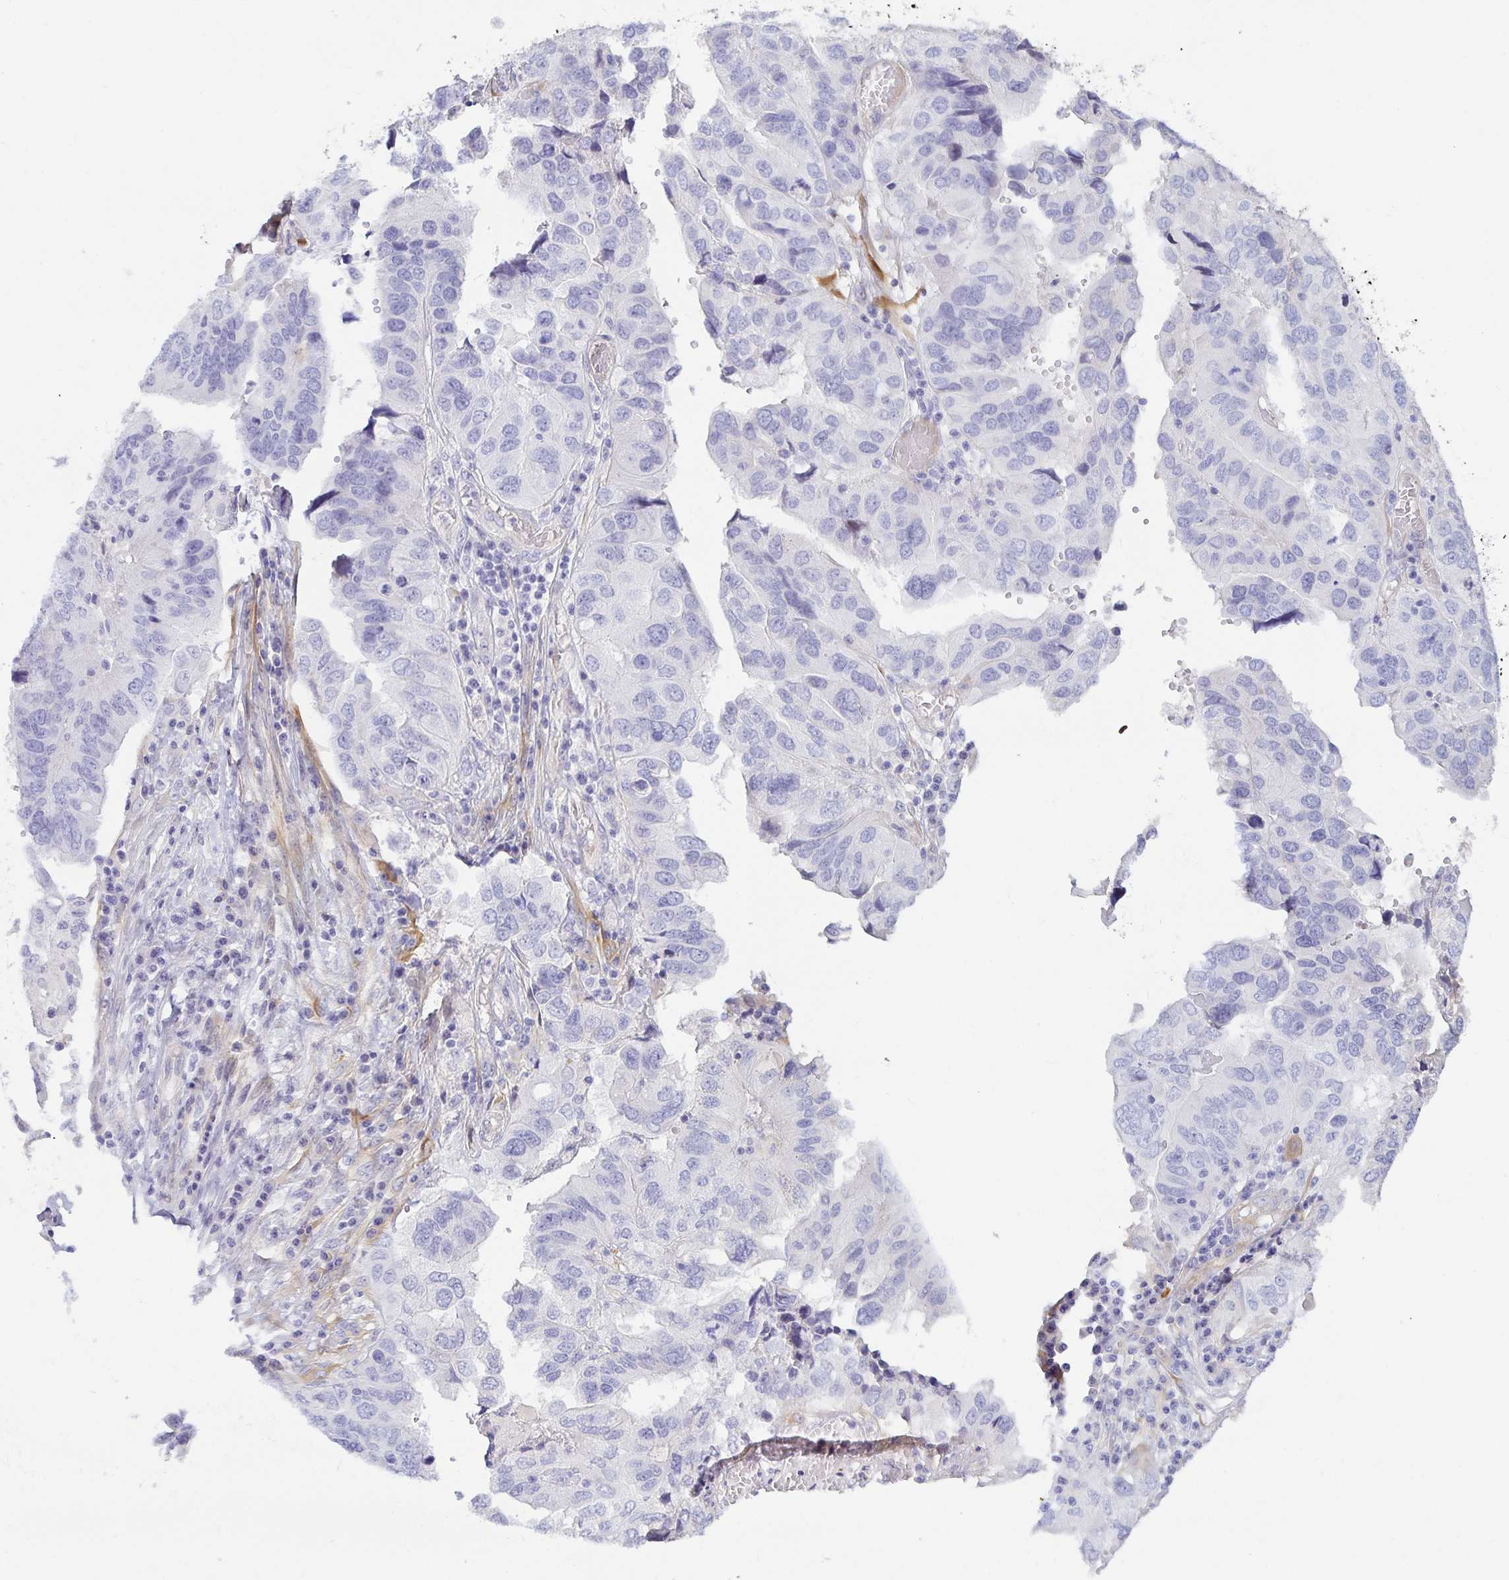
{"staining": {"intensity": "negative", "quantity": "none", "location": "none"}, "tissue": "ovarian cancer", "cell_type": "Tumor cells", "image_type": "cancer", "snomed": [{"axis": "morphology", "description": "Cystadenocarcinoma, serous, NOS"}, {"axis": "topography", "description": "Ovary"}], "caption": "This is an immunohistochemistry (IHC) photomicrograph of human ovarian serous cystadenocarcinoma. There is no staining in tumor cells.", "gene": "SPAG4", "patient": {"sex": "female", "age": 79}}